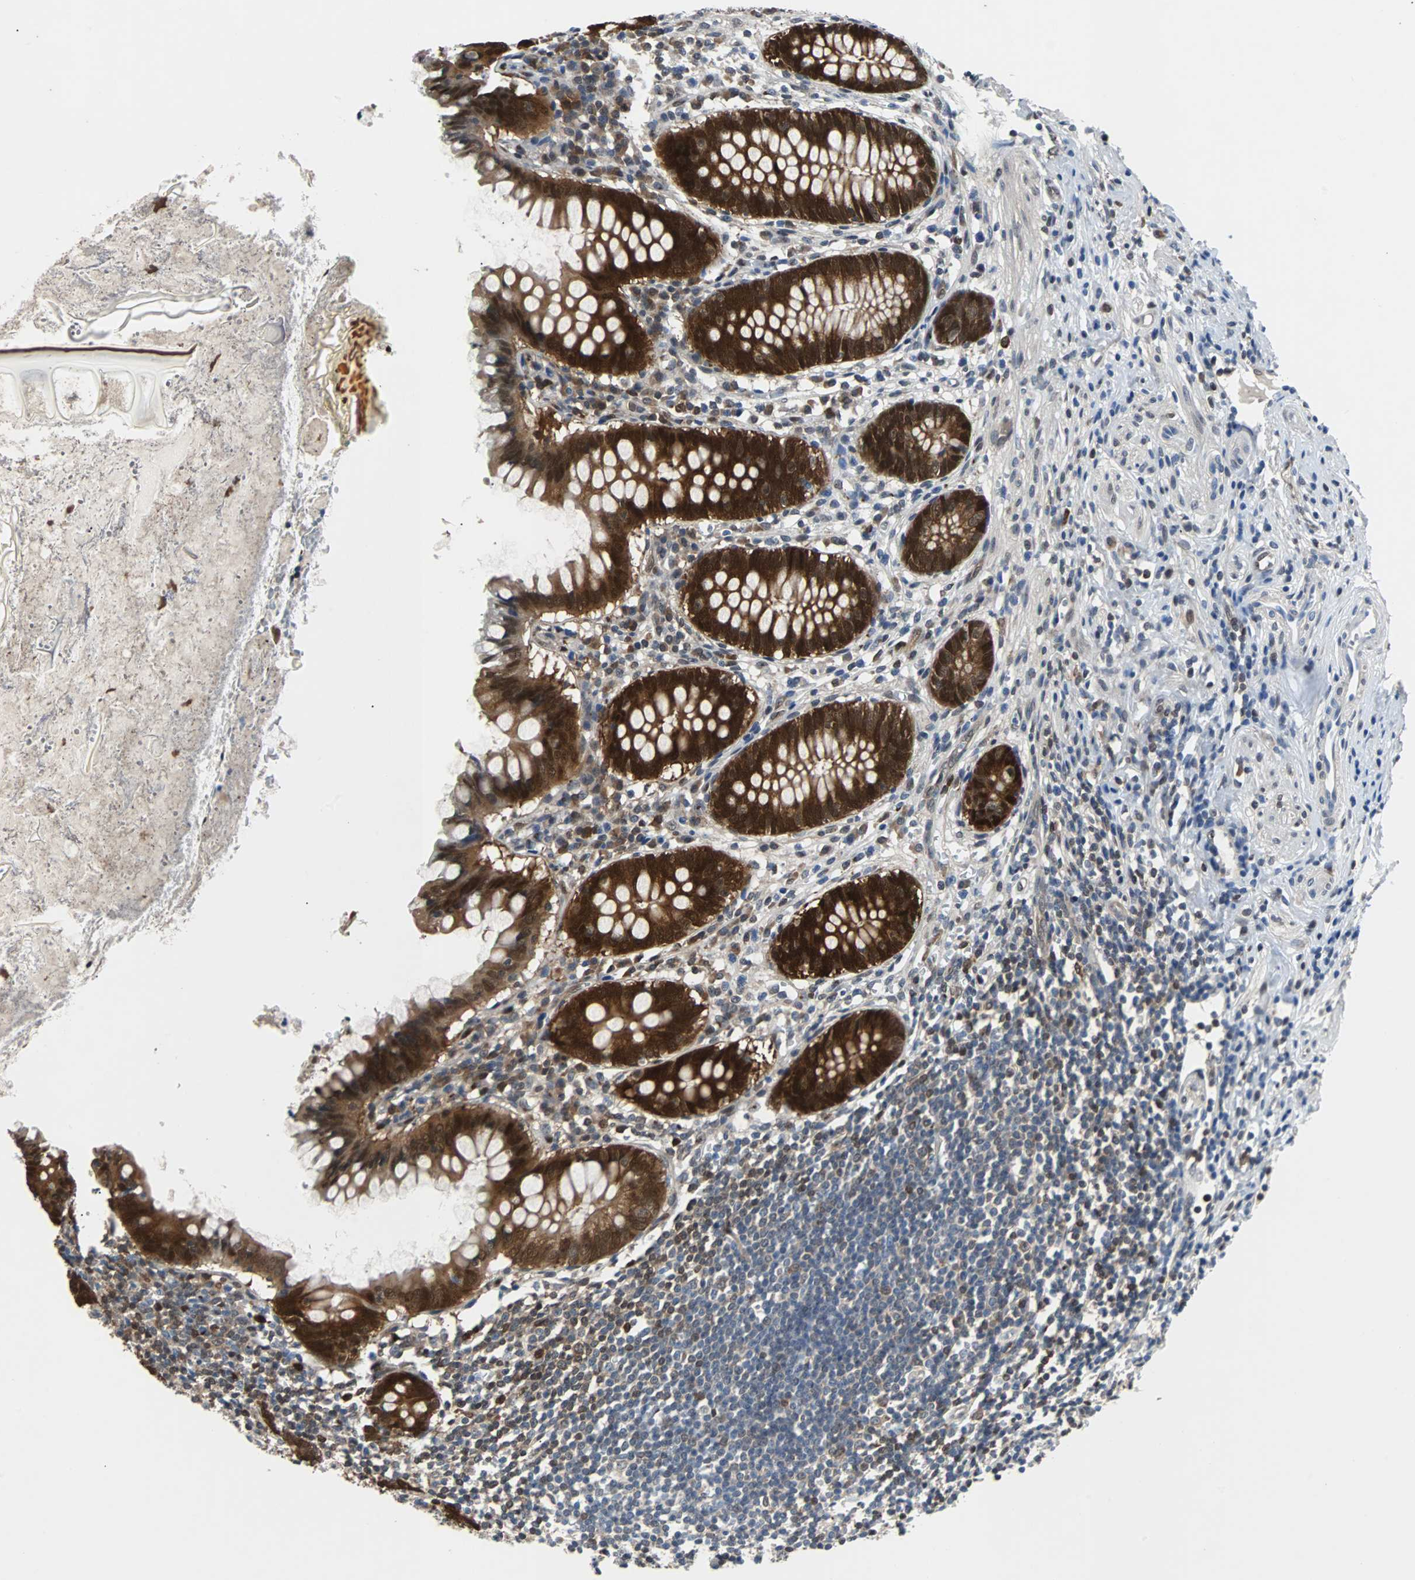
{"staining": {"intensity": "strong", "quantity": ">75%", "location": "cytoplasmic/membranous,nuclear"}, "tissue": "appendix", "cell_type": "Glandular cells", "image_type": "normal", "snomed": [{"axis": "morphology", "description": "Normal tissue, NOS"}, {"axis": "topography", "description": "Appendix"}], "caption": "Immunohistochemical staining of normal human appendix reveals >75% levels of strong cytoplasmic/membranous,nuclear protein expression in approximately >75% of glandular cells. (Stains: DAB in brown, nuclei in blue, Microscopy: brightfield microscopy at high magnification).", "gene": "MAP2K6", "patient": {"sex": "female", "age": 50}}